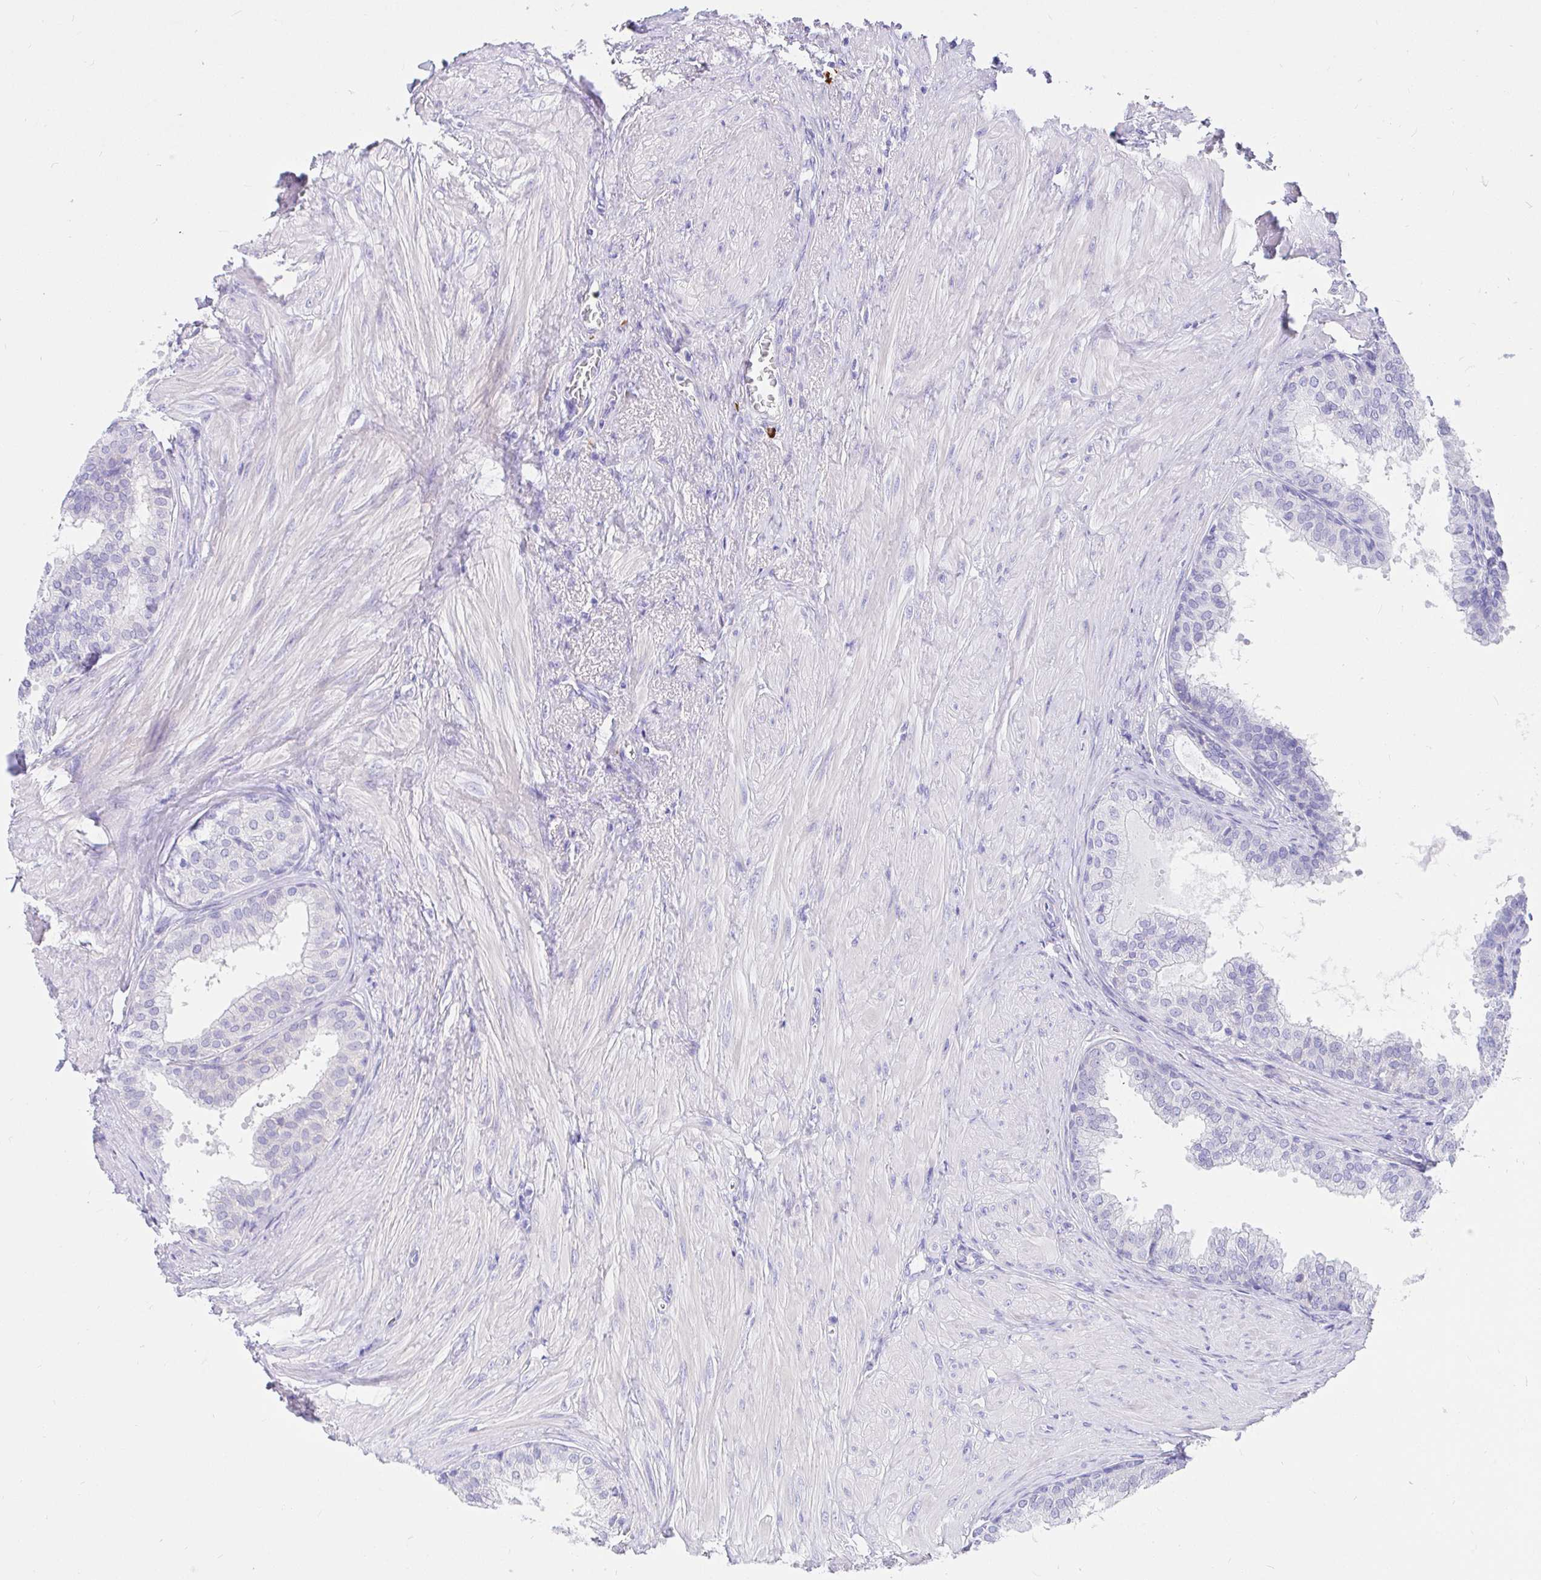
{"staining": {"intensity": "negative", "quantity": "none", "location": "none"}, "tissue": "prostate", "cell_type": "Glandular cells", "image_type": "normal", "snomed": [{"axis": "morphology", "description": "Normal tissue, NOS"}, {"axis": "topography", "description": "Prostate"}, {"axis": "topography", "description": "Peripheral nerve tissue"}], "caption": "Histopathology image shows no protein expression in glandular cells of benign prostate.", "gene": "CCDC62", "patient": {"sex": "male", "age": 55}}